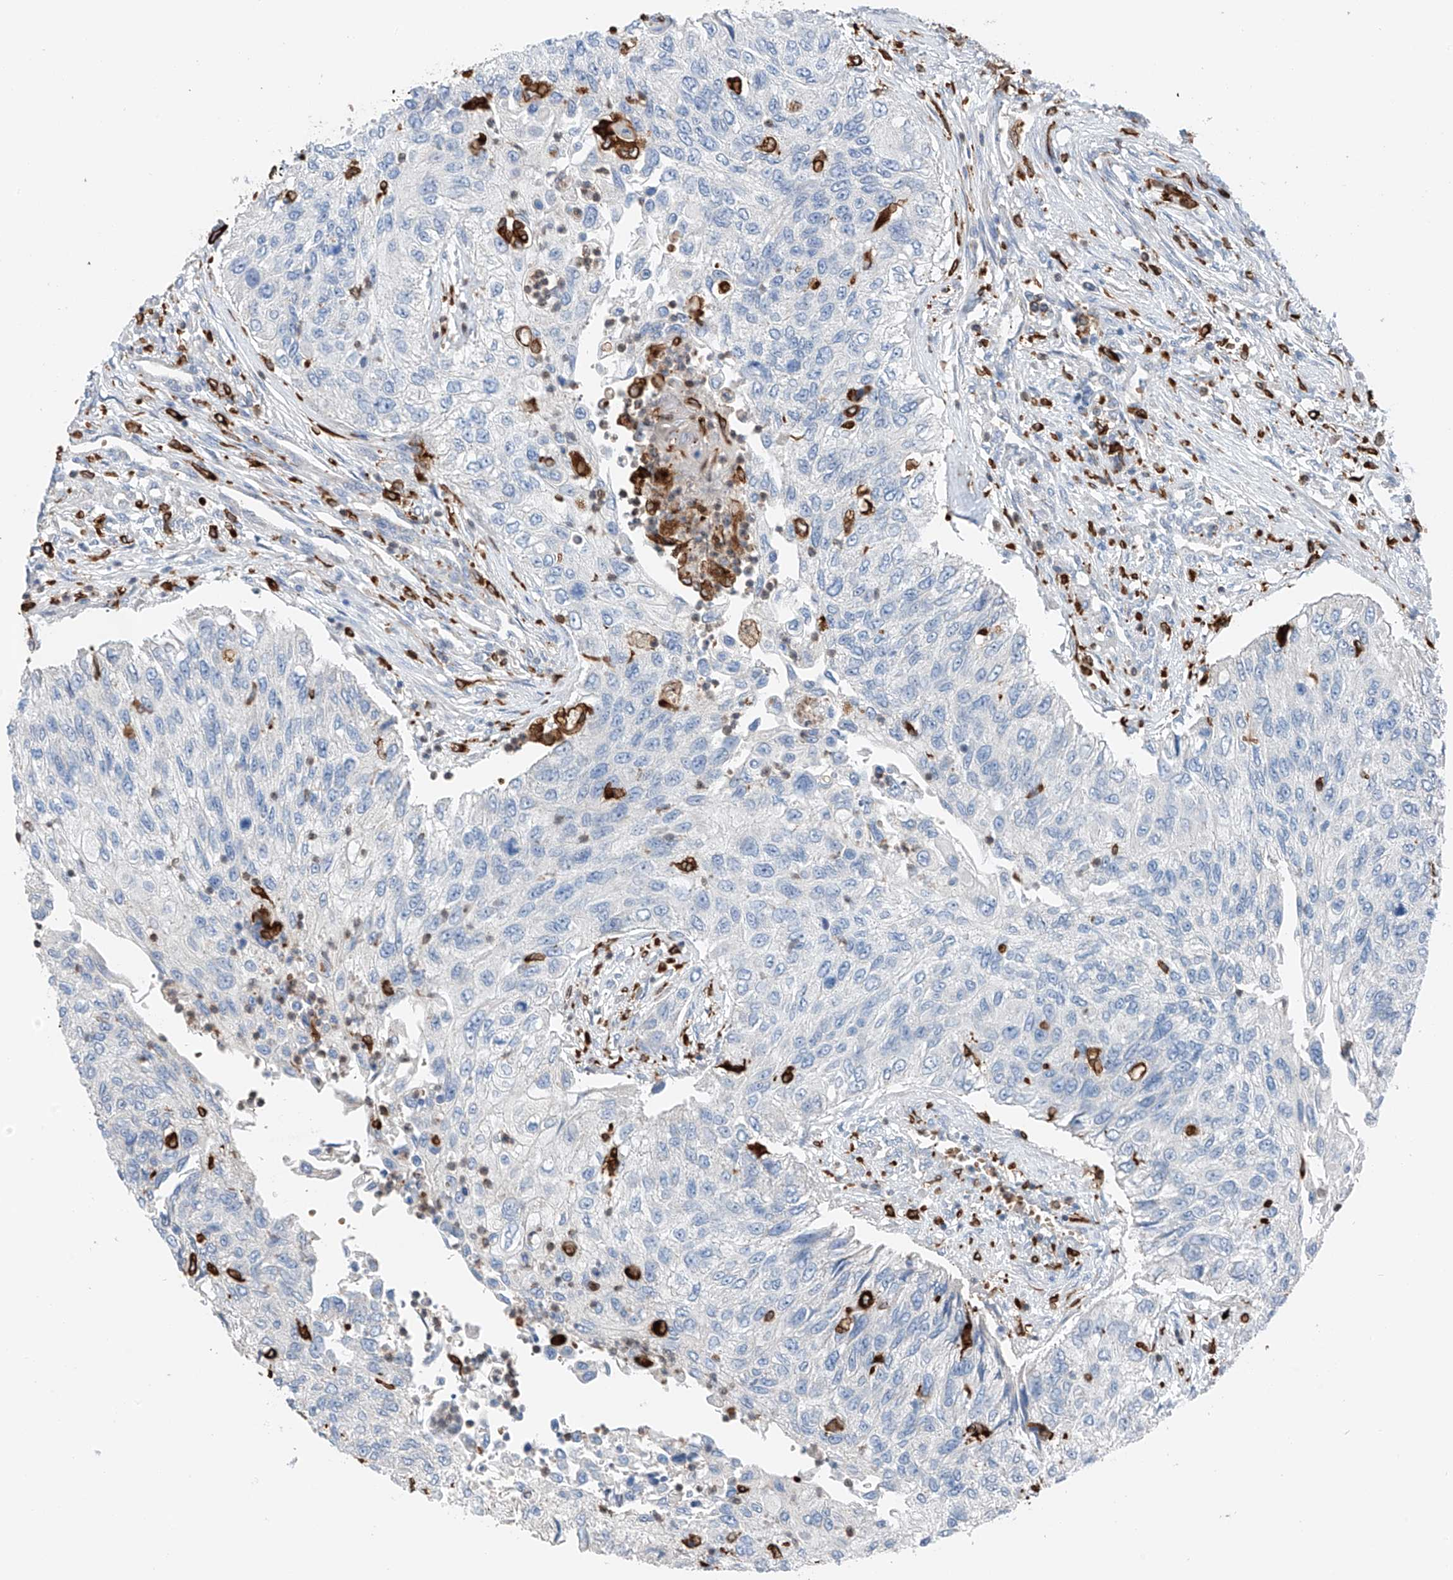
{"staining": {"intensity": "negative", "quantity": "none", "location": "none"}, "tissue": "urothelial cancer", "cell_type": "Tumor cells", "image_type": "cancer", "snomed": [{"axis": "morphology", "description": "Urothelial carcinoma, High grade"}, {"axis": "topography", "description": "Urinary bladder"}], "caption": "This histopathology image is of high-grade urothelial carcinoma stained with immunohistochemistry to label a protein in brown with the nuclei are counter-stained blue. There is no staining in tumor cells.", "gene": "TBXAS1", "patient": {"sex": "female", "age": 60}}